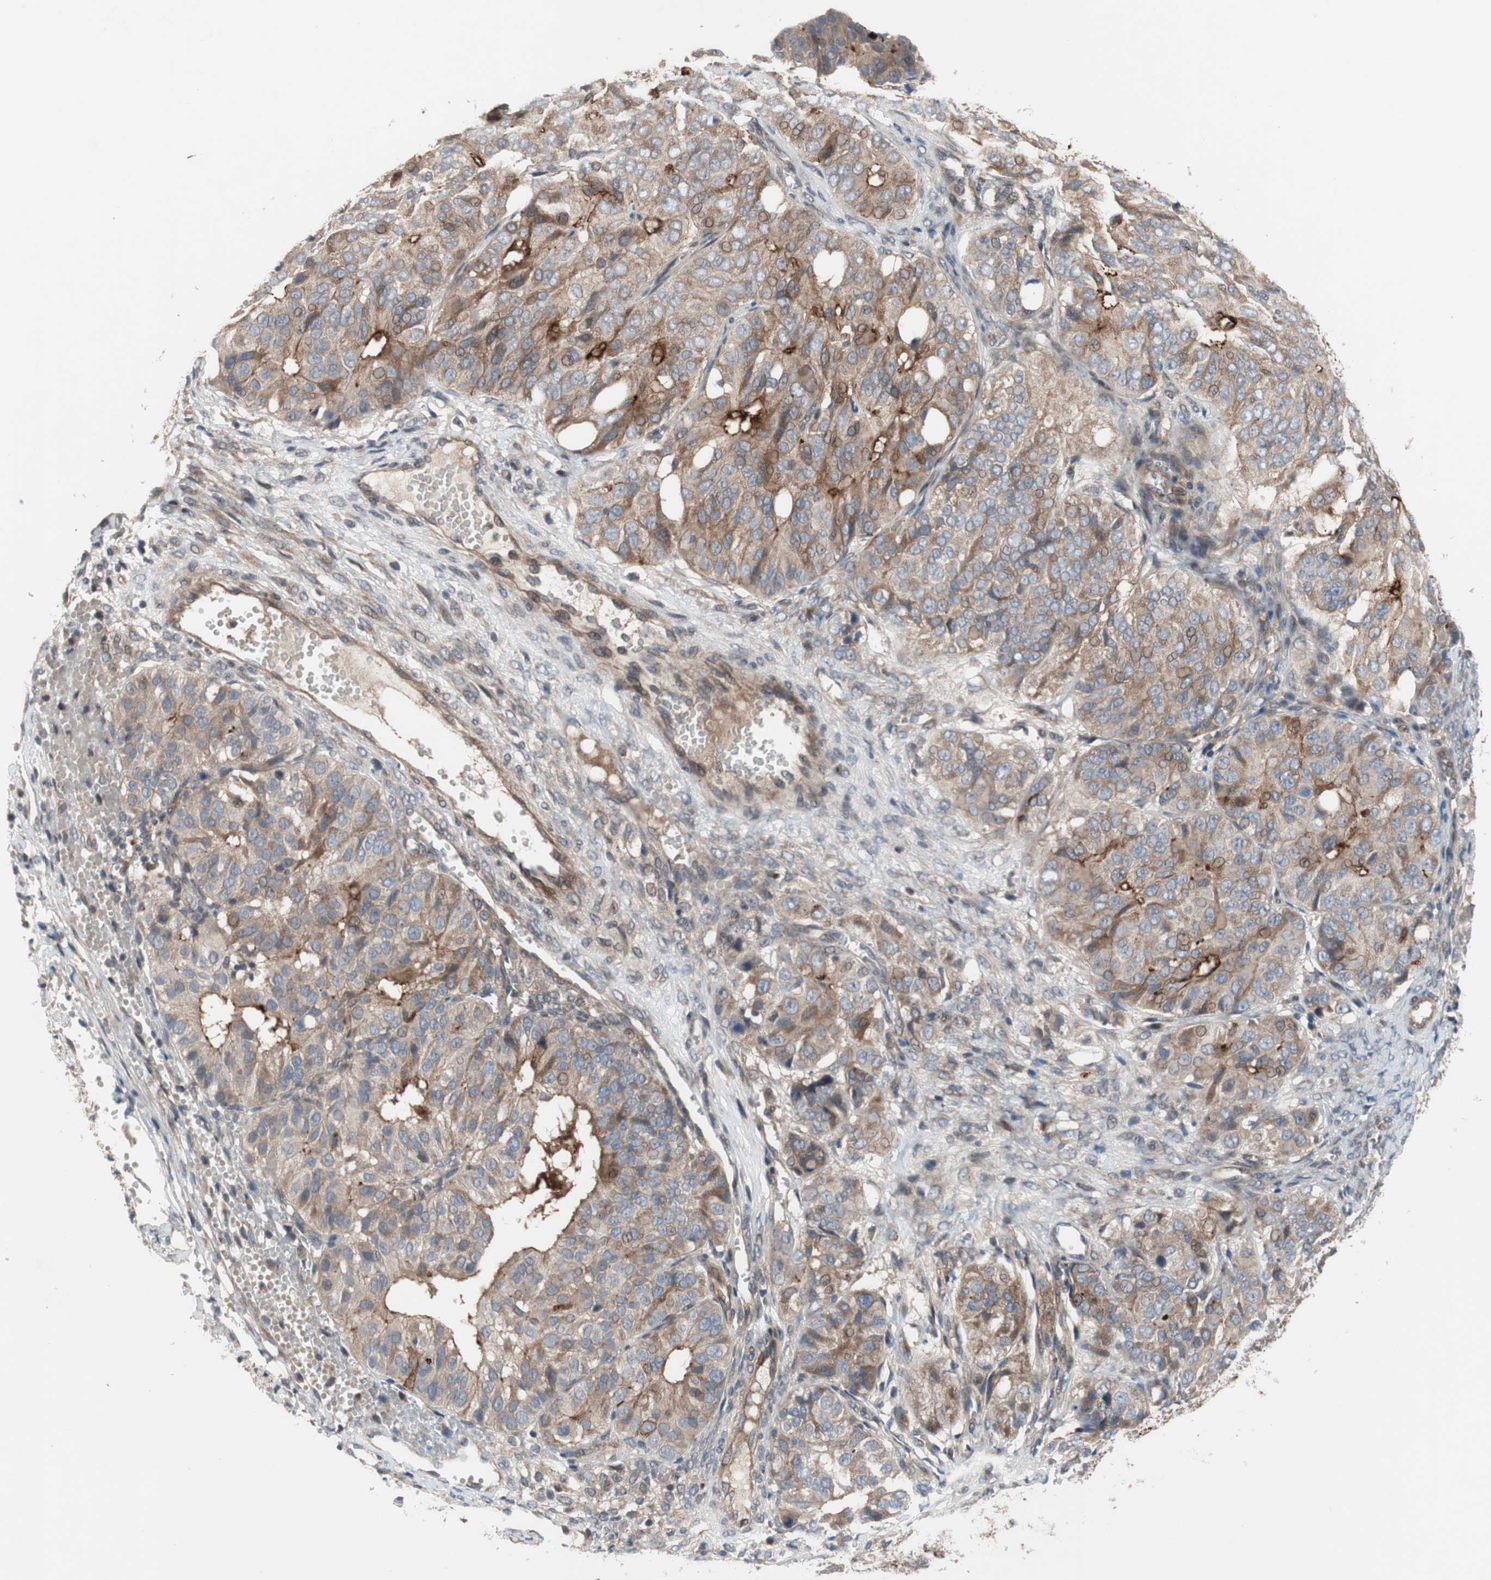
{"staining": {"intensity": "weak", "quantity": ">75%", "location": "cytoplasmic/membranous"}, "tissue": "ovarian cancer", "cell_type": "Tumor cells", "image_type": "cancer", "snomed": [{"axis": "morphology", "description": "Carcinoma, endometroid"}, {"axis": "topography", "description": "Ovary"}], "caption": "Protein staining of ovarian cancer (endometroid carcinoma) tissue demonstrates weak cytoplasmic/membranous expression in about >75% of tumor cells.", "gene": "OAZ1", "patient": {"sex": "female", "age": 51}}